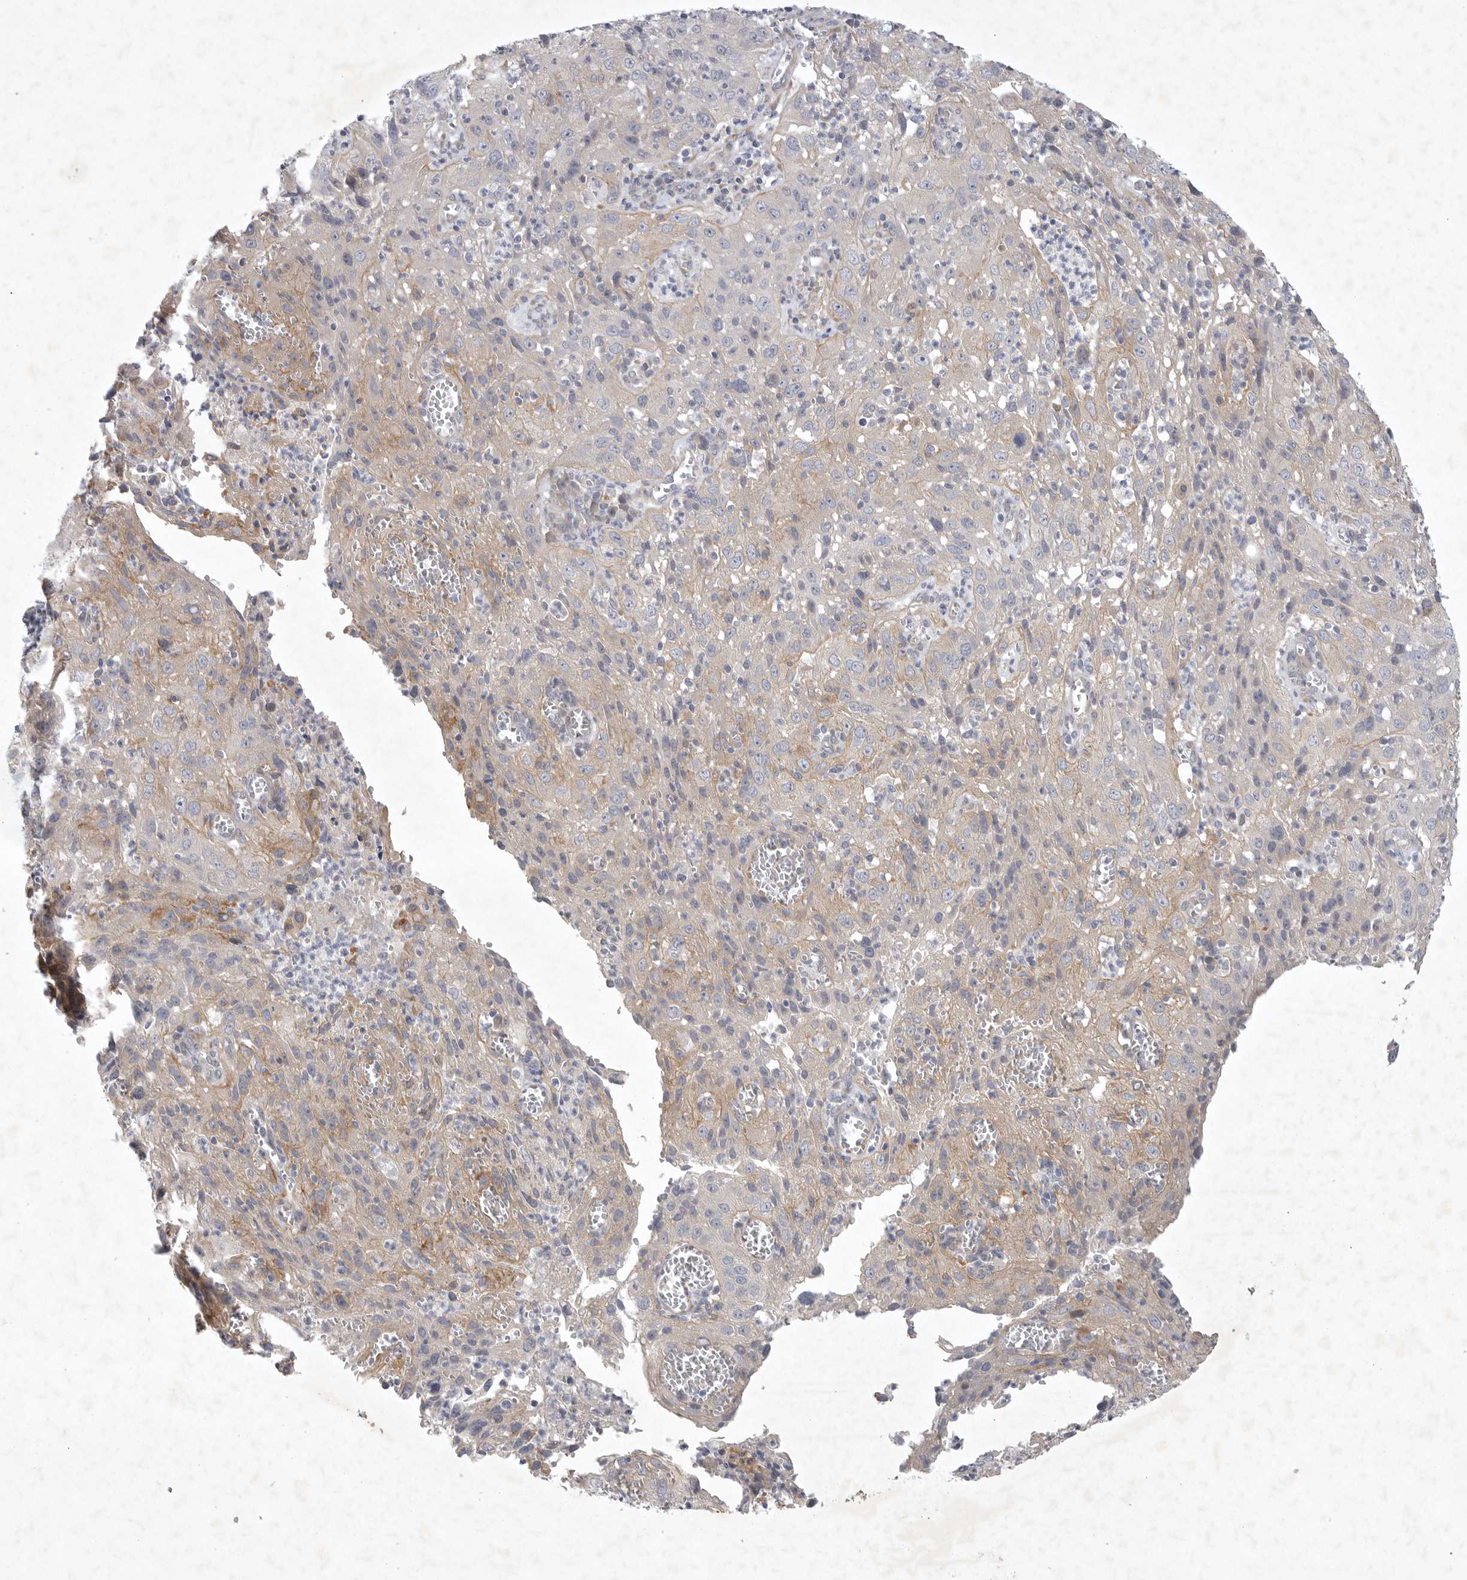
{"staining": {"intensity": "weak", "quantity": "<25%", "location": "cytoplasmic/membranous"}, "tissue": "cervical cancer", "cell_type": "Tumor cells", "image_type": "cancer", "snomed": [{"axis": "morphology", "description": "Squamous cell carcinoma, NOS"}, {"axis": "topography", "description": "Cervix"}], "caption": "An immunohistochemistry (IHC) histopathology image of squamous cell carcinoma (cervical) is shown. There is no staining in tumor cells of squamous cell carcinoma (cervical).", "gene": "BZW2", "patient": {"sex": "female", "age": 32}}